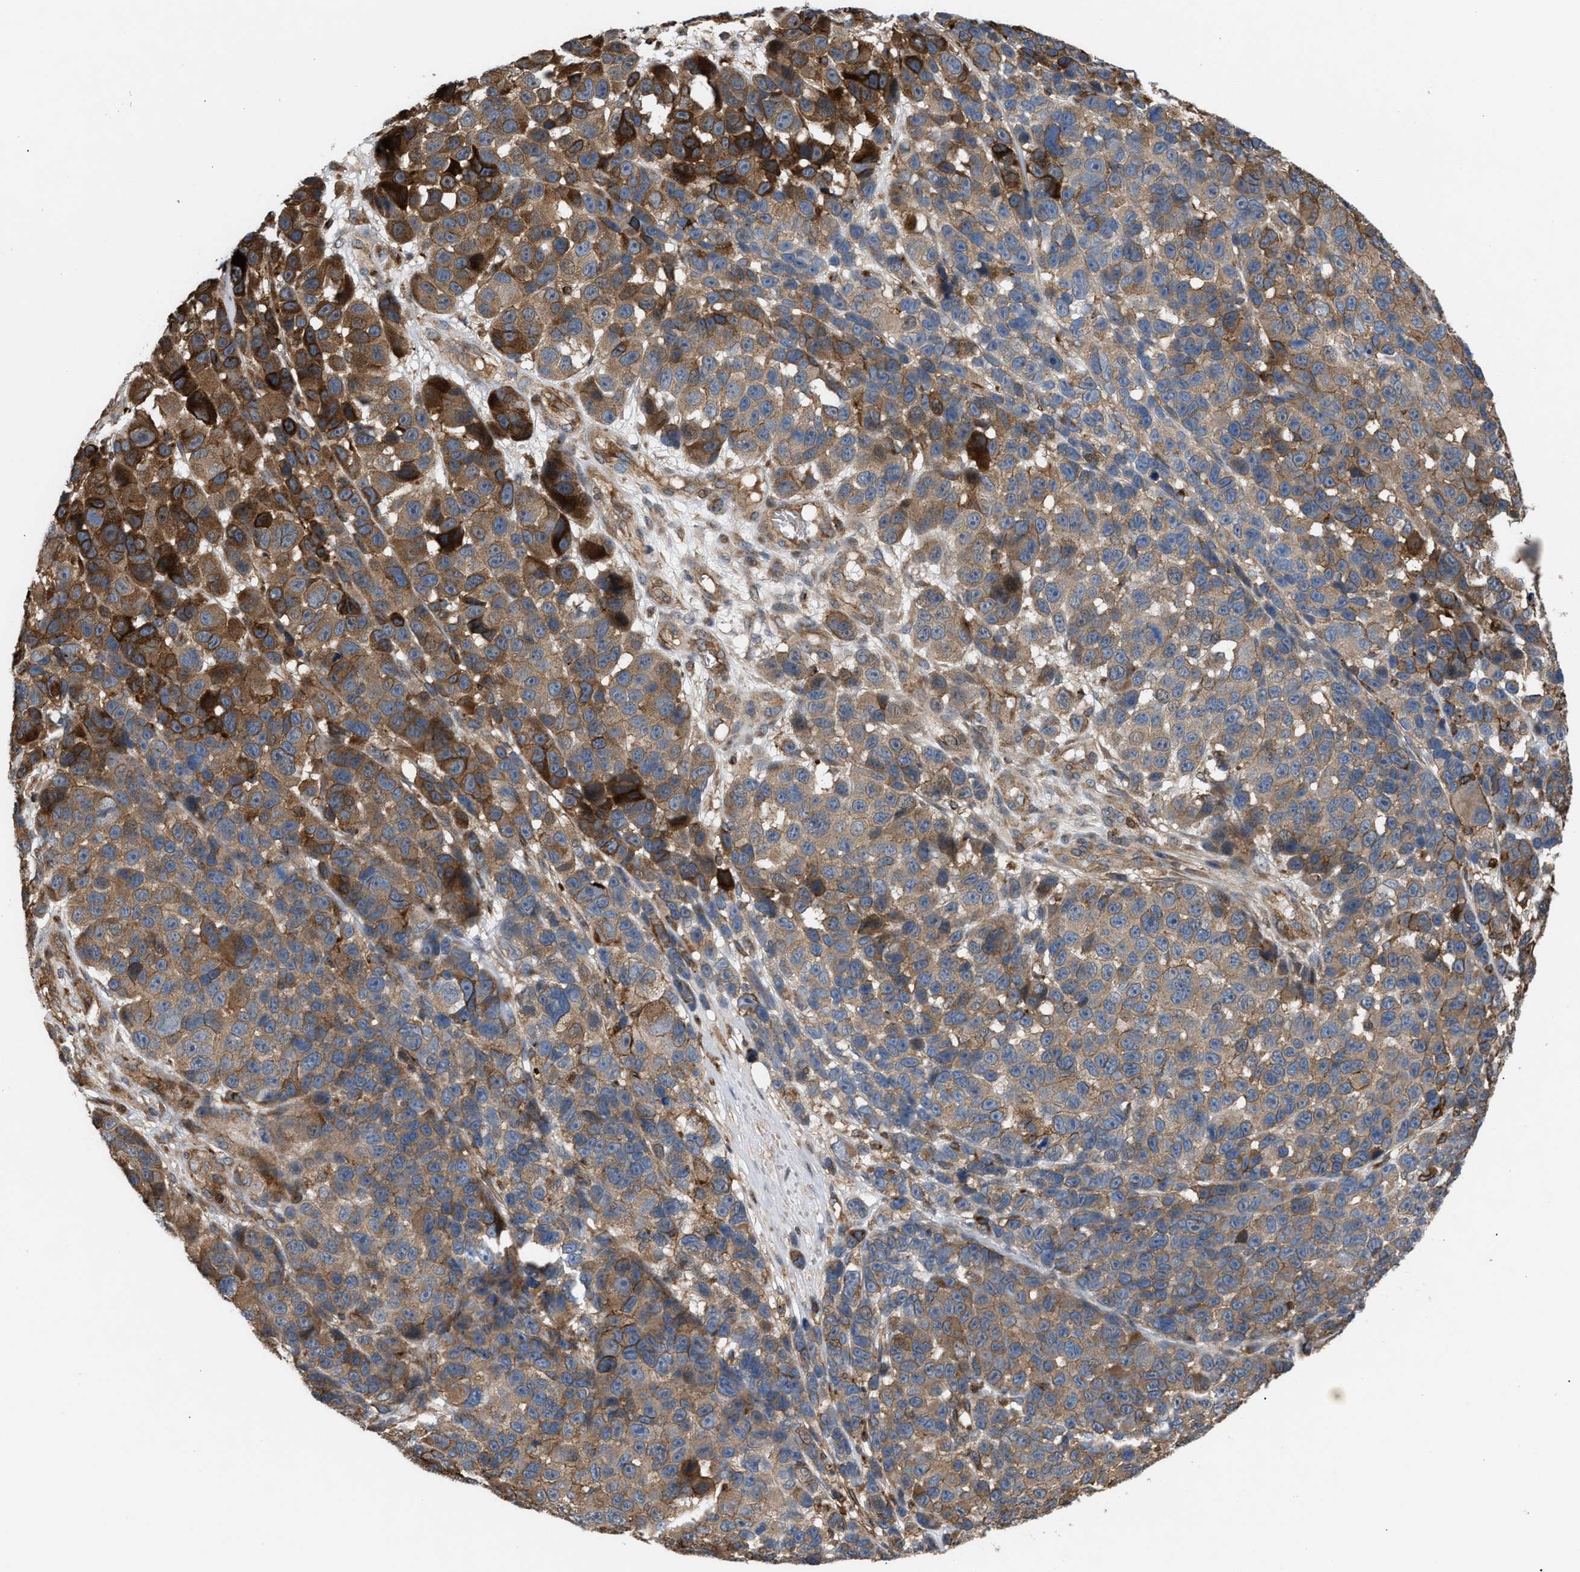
{"staining": {"intensity": "strong", "quantity": "25%-75%", "location": "cytoplasmic/membranous"}, "tissue": "melanoma", "cell_type": "Tumor cells", "image_type": "cancer", "snomed": [{"axis": "morphology", "description": "Malignant melanoma, NOS"}, {"axis": "topography", "description": "Skin"}], "caption": "Immunohistochemical staining of melanoma displays high levels of strong cytoplasmic/membranous positivity in about 25%-75% of tumor cells.", "gene": "GCC1", "patient": {"sex": "male", "age": 53}}